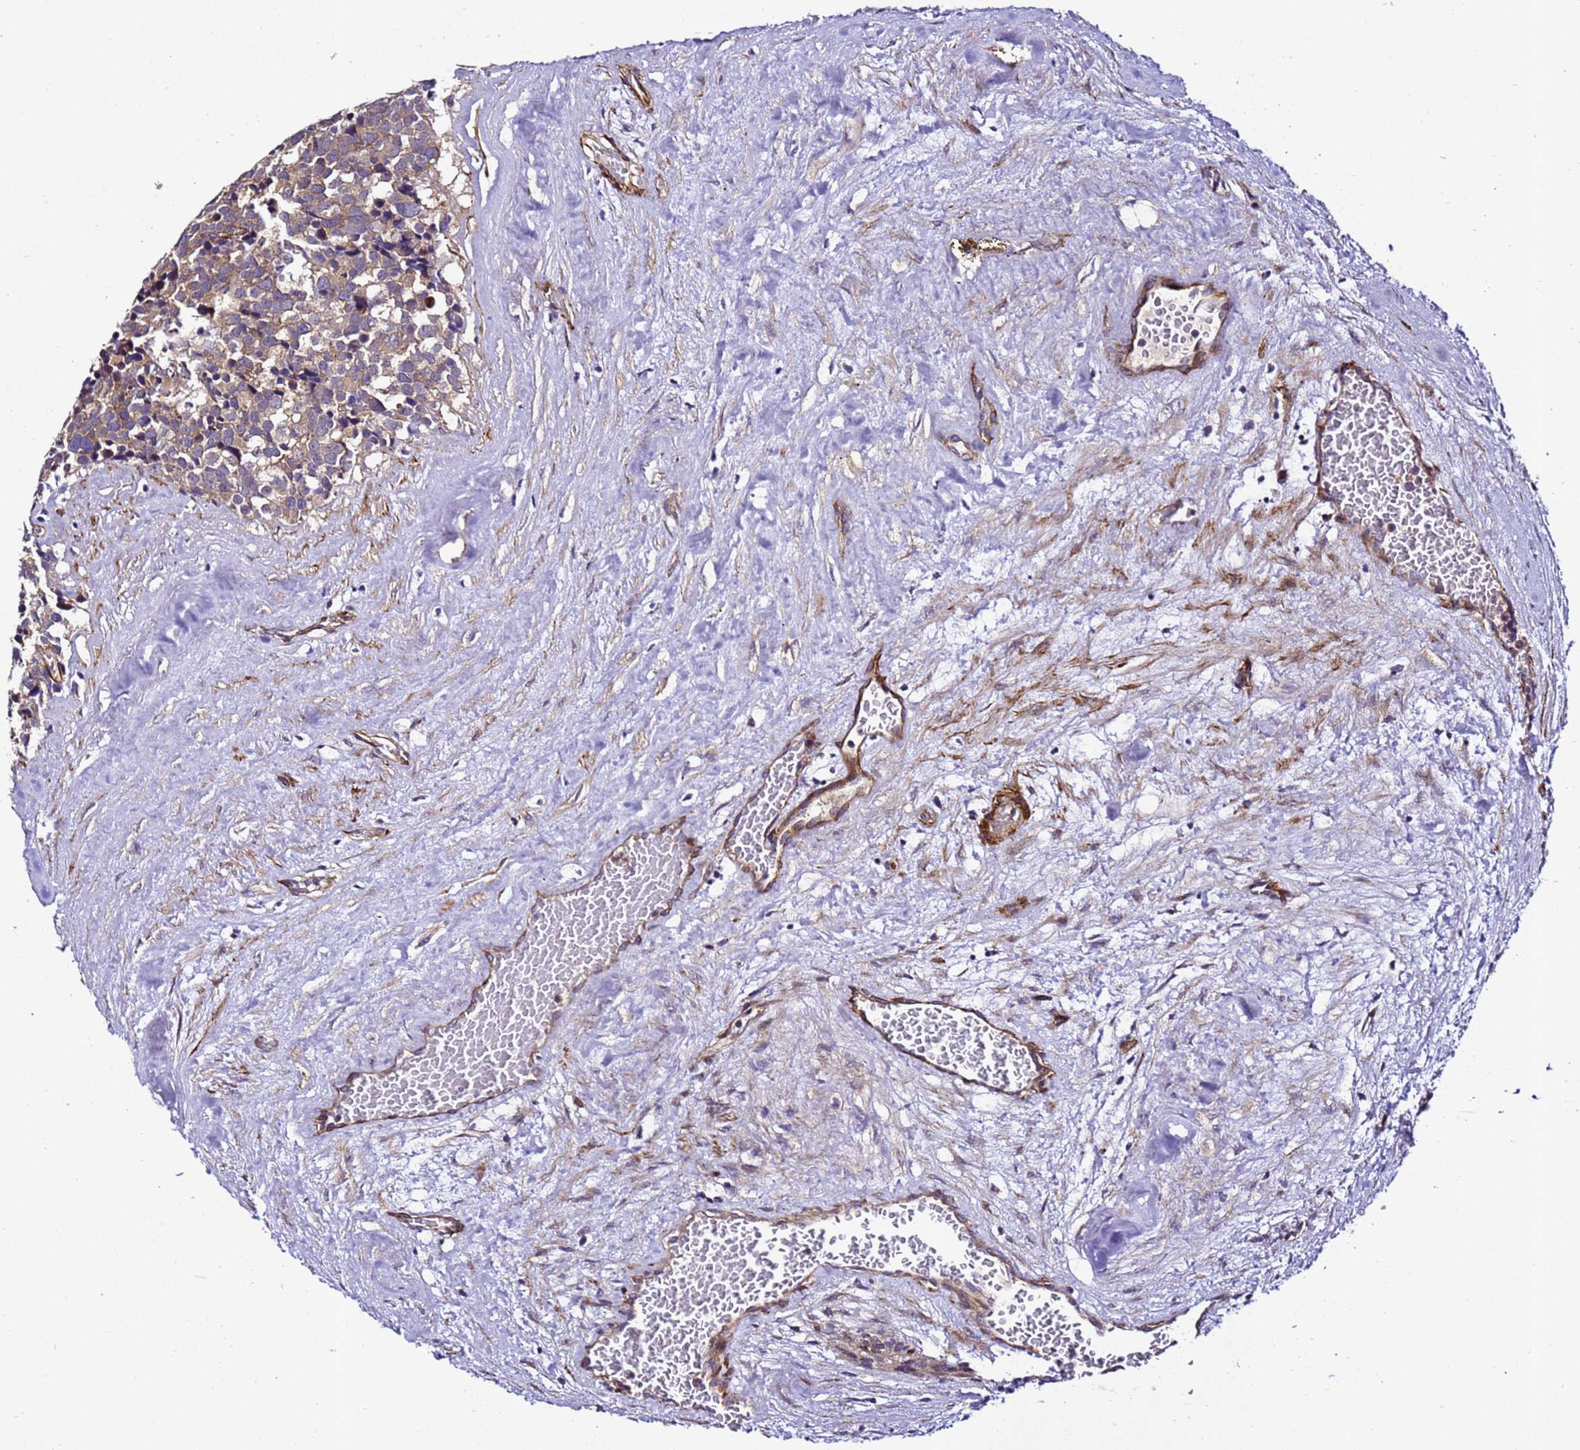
{"staining": {"intensity": "weak", "quantity": ">75%", "location": "cytoplasmic/membranous"}, "tissue": "testis cancer", "cell_type": "Tumor cells", "image_type": "cancer", "snomed": [{"axis": "morphology", "description": "Seminoma, NOS"}, {"axis": "topography", "description": "Testis"}], "caption": "A photomicrograph of testis cancer (seminoma) stained for a protein demonstrates weak cytoplasmic/membranous brown staining in tumor cells.", "gene": "ZNF417", "patient": {"sex": "male", "age": 71}}